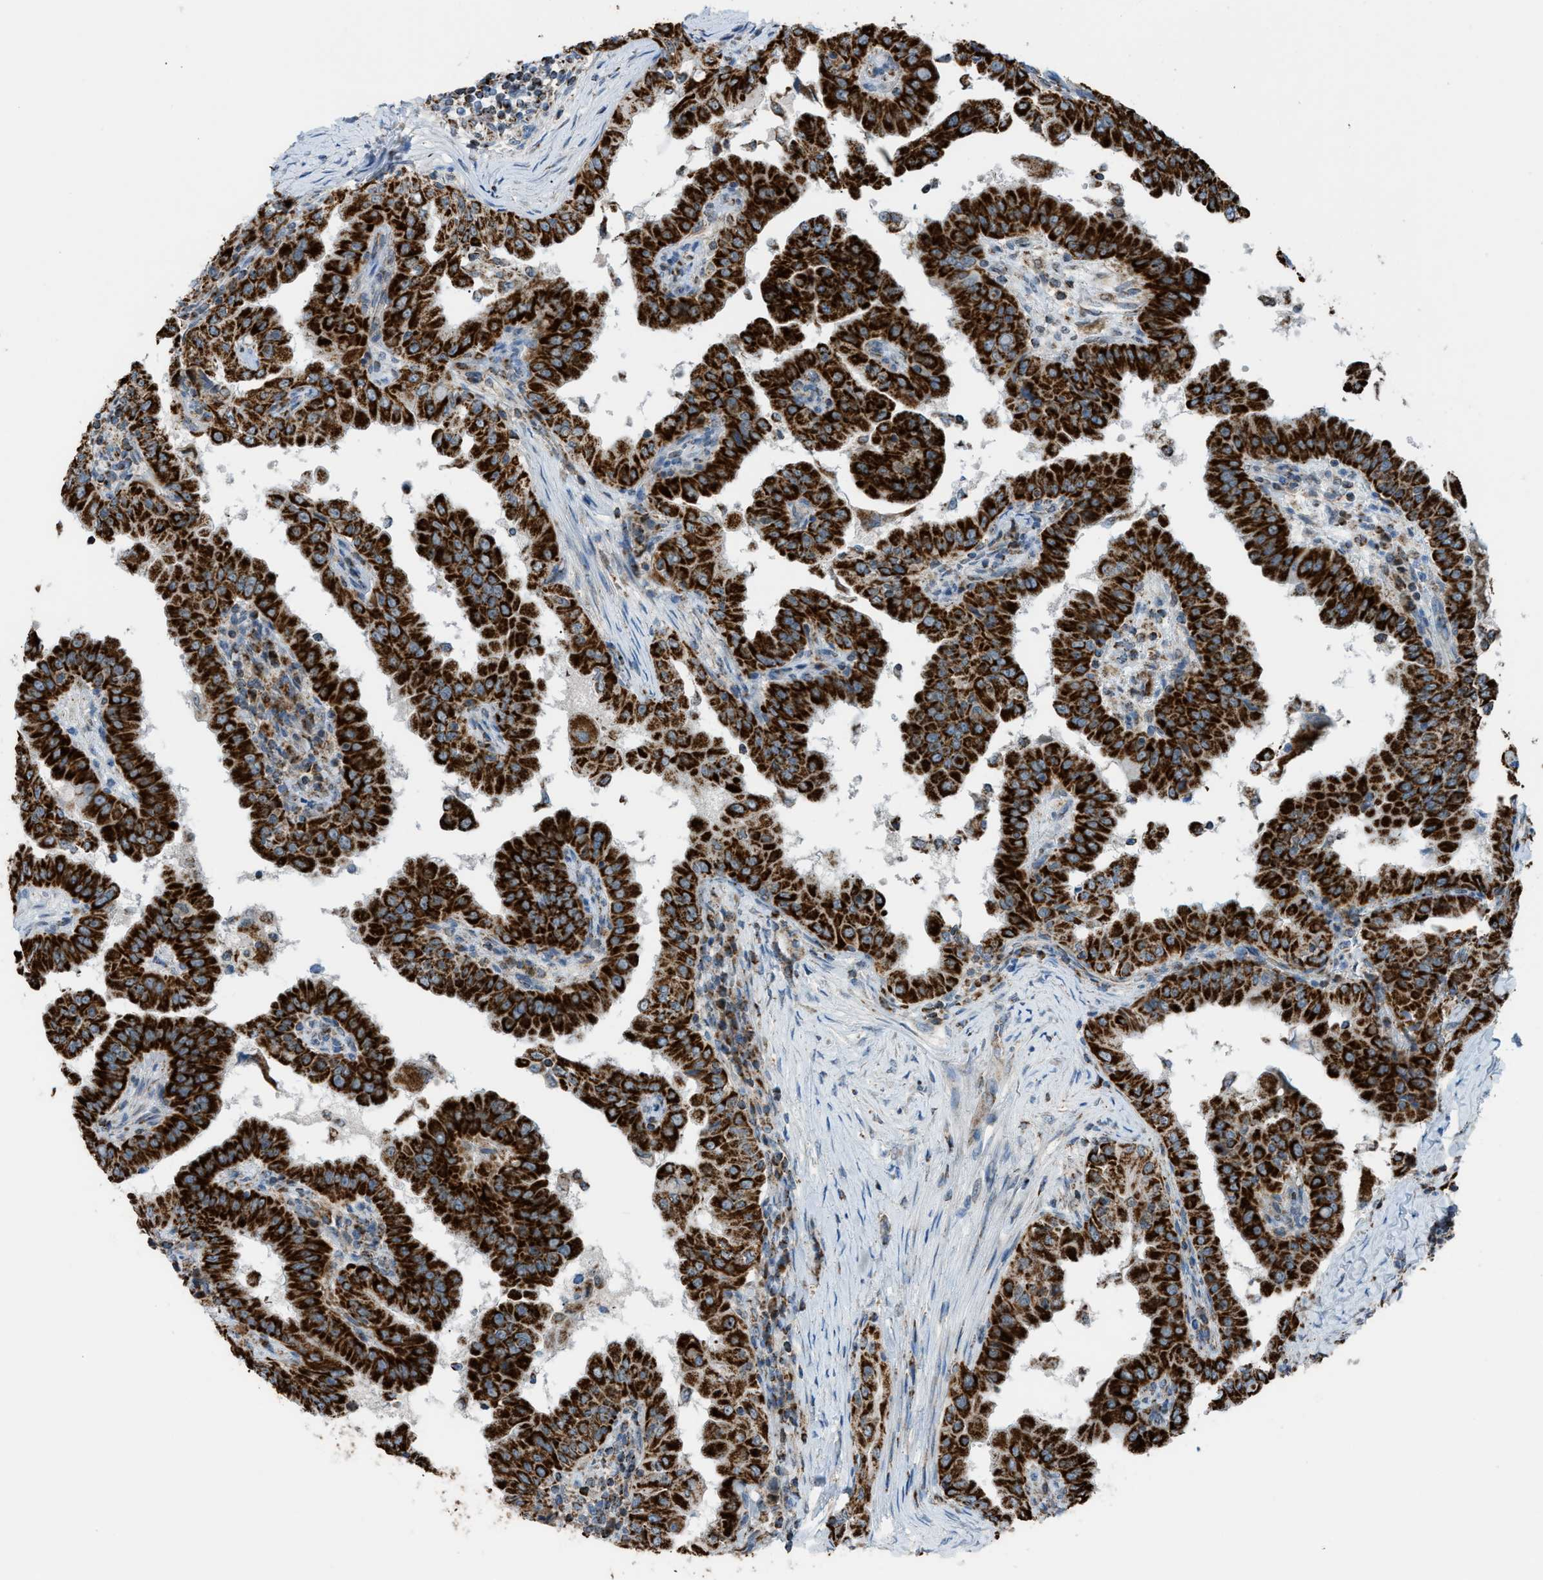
{"staining": {"intensity": "strong", "quantity": ">75%", "location": "cytoplasmic/membranous"}, "tissue": "thyroid cancer", "cell_type": "Tumor cells", "image_type": "cancer", "snomed": [{"axis": "morphology", "description": "Papillary adenocarcinoma, NOS"}, {"axis": "topography", "description": "Thyroid gland"}], "caption": "This is an image of immunohistochemistry (IHC) staining of papillary adenocarcinoma (thyroid), which shows strong positivity in the cytoplasmic/membranous of tumor cells.", "gene": "SRM", "patient": {"sex": "male", "age": 33}}